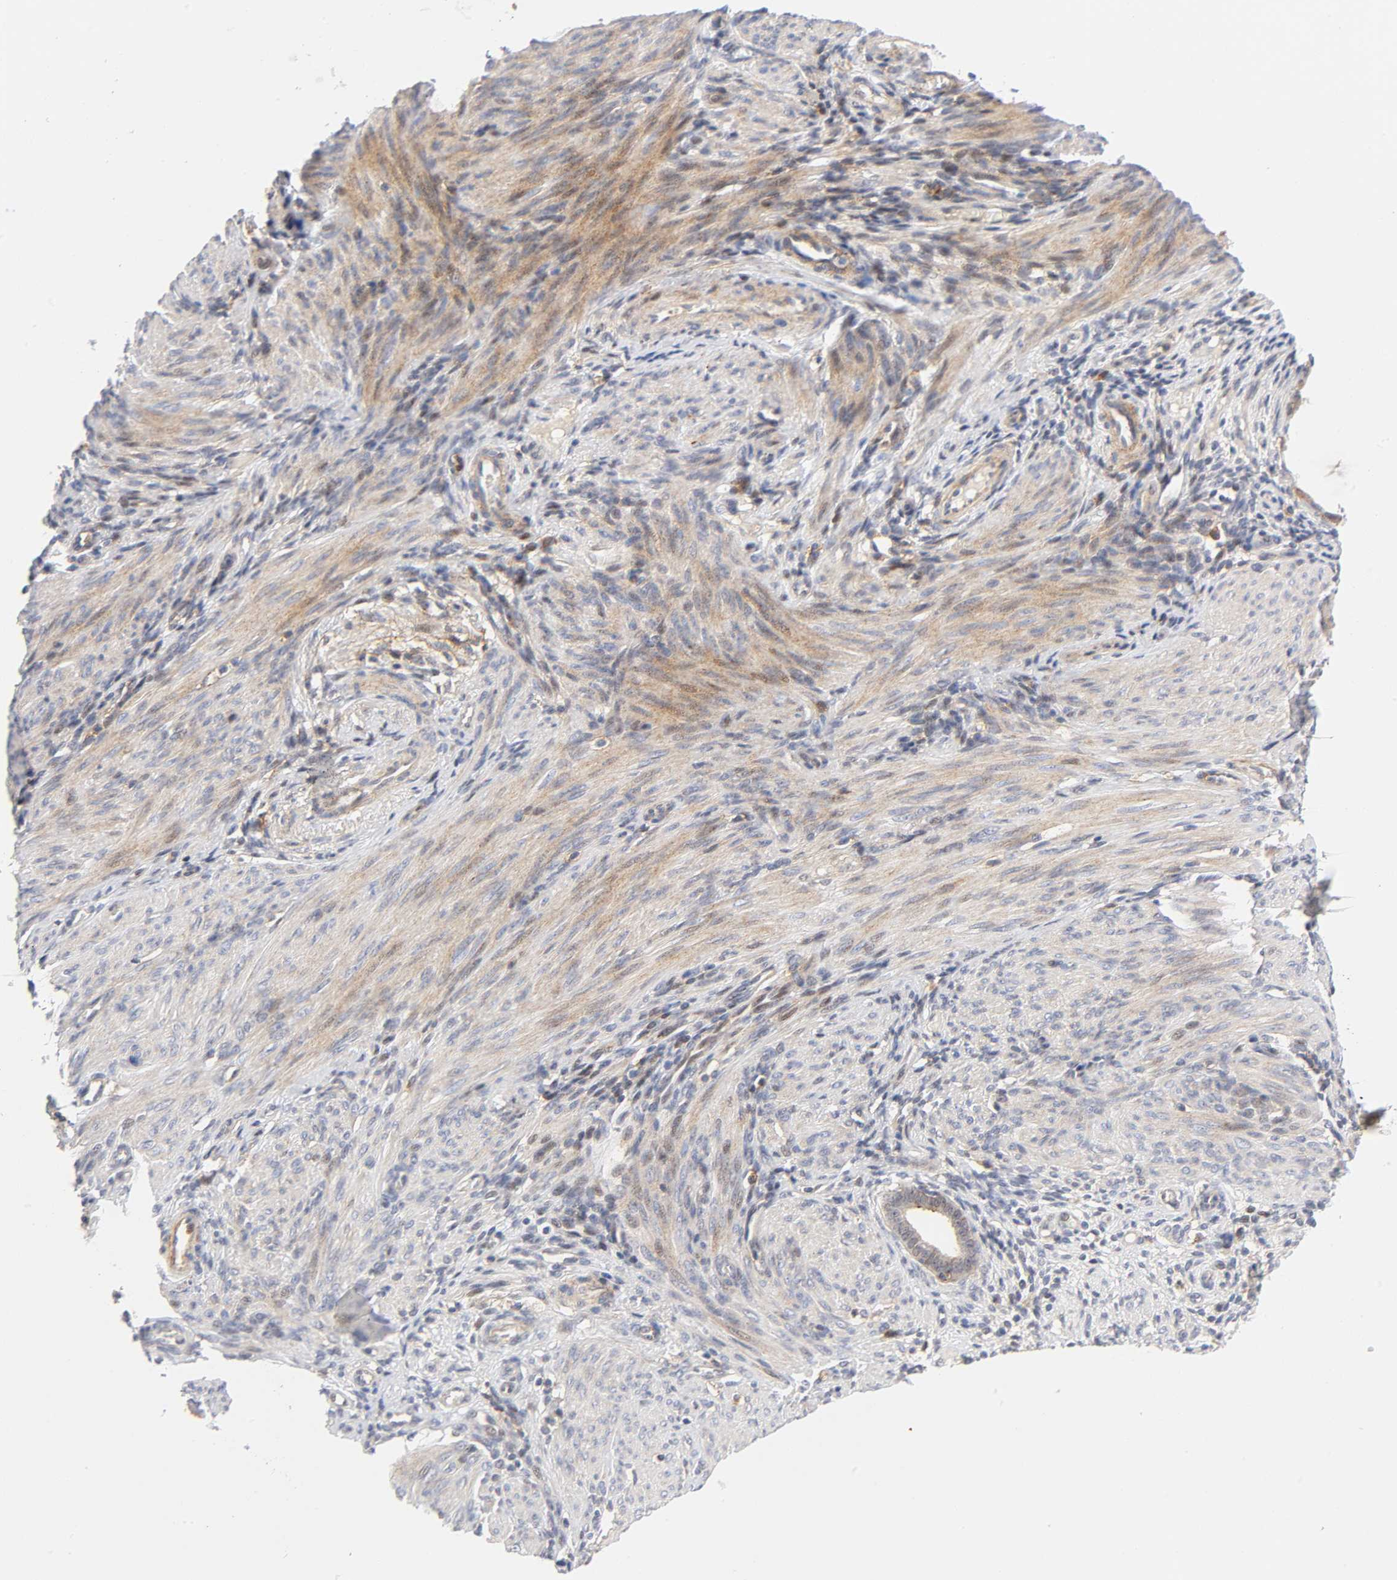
{"staining": {"intensity": "weak", "quantity": "25%-75%", "location": "cytoplasmic/membranous"}, "tissue": "endometrium", "cell_type": "Cells in endometrial stroma", "image_type": "normal", "snomed": [{"axis": "morphology", "description": "Normal tissue, NOS"}, {"axis": "topography", "description": "Endometrium"}], "caption": "Human endometrium stained with a brown dye shows weak cytoplasmic/membranous positive positivity in approximately 25%-75% of cells in endometrial stroma.", "gene": "ANXA7", "patient": {"sex": "female", "age": 72}}